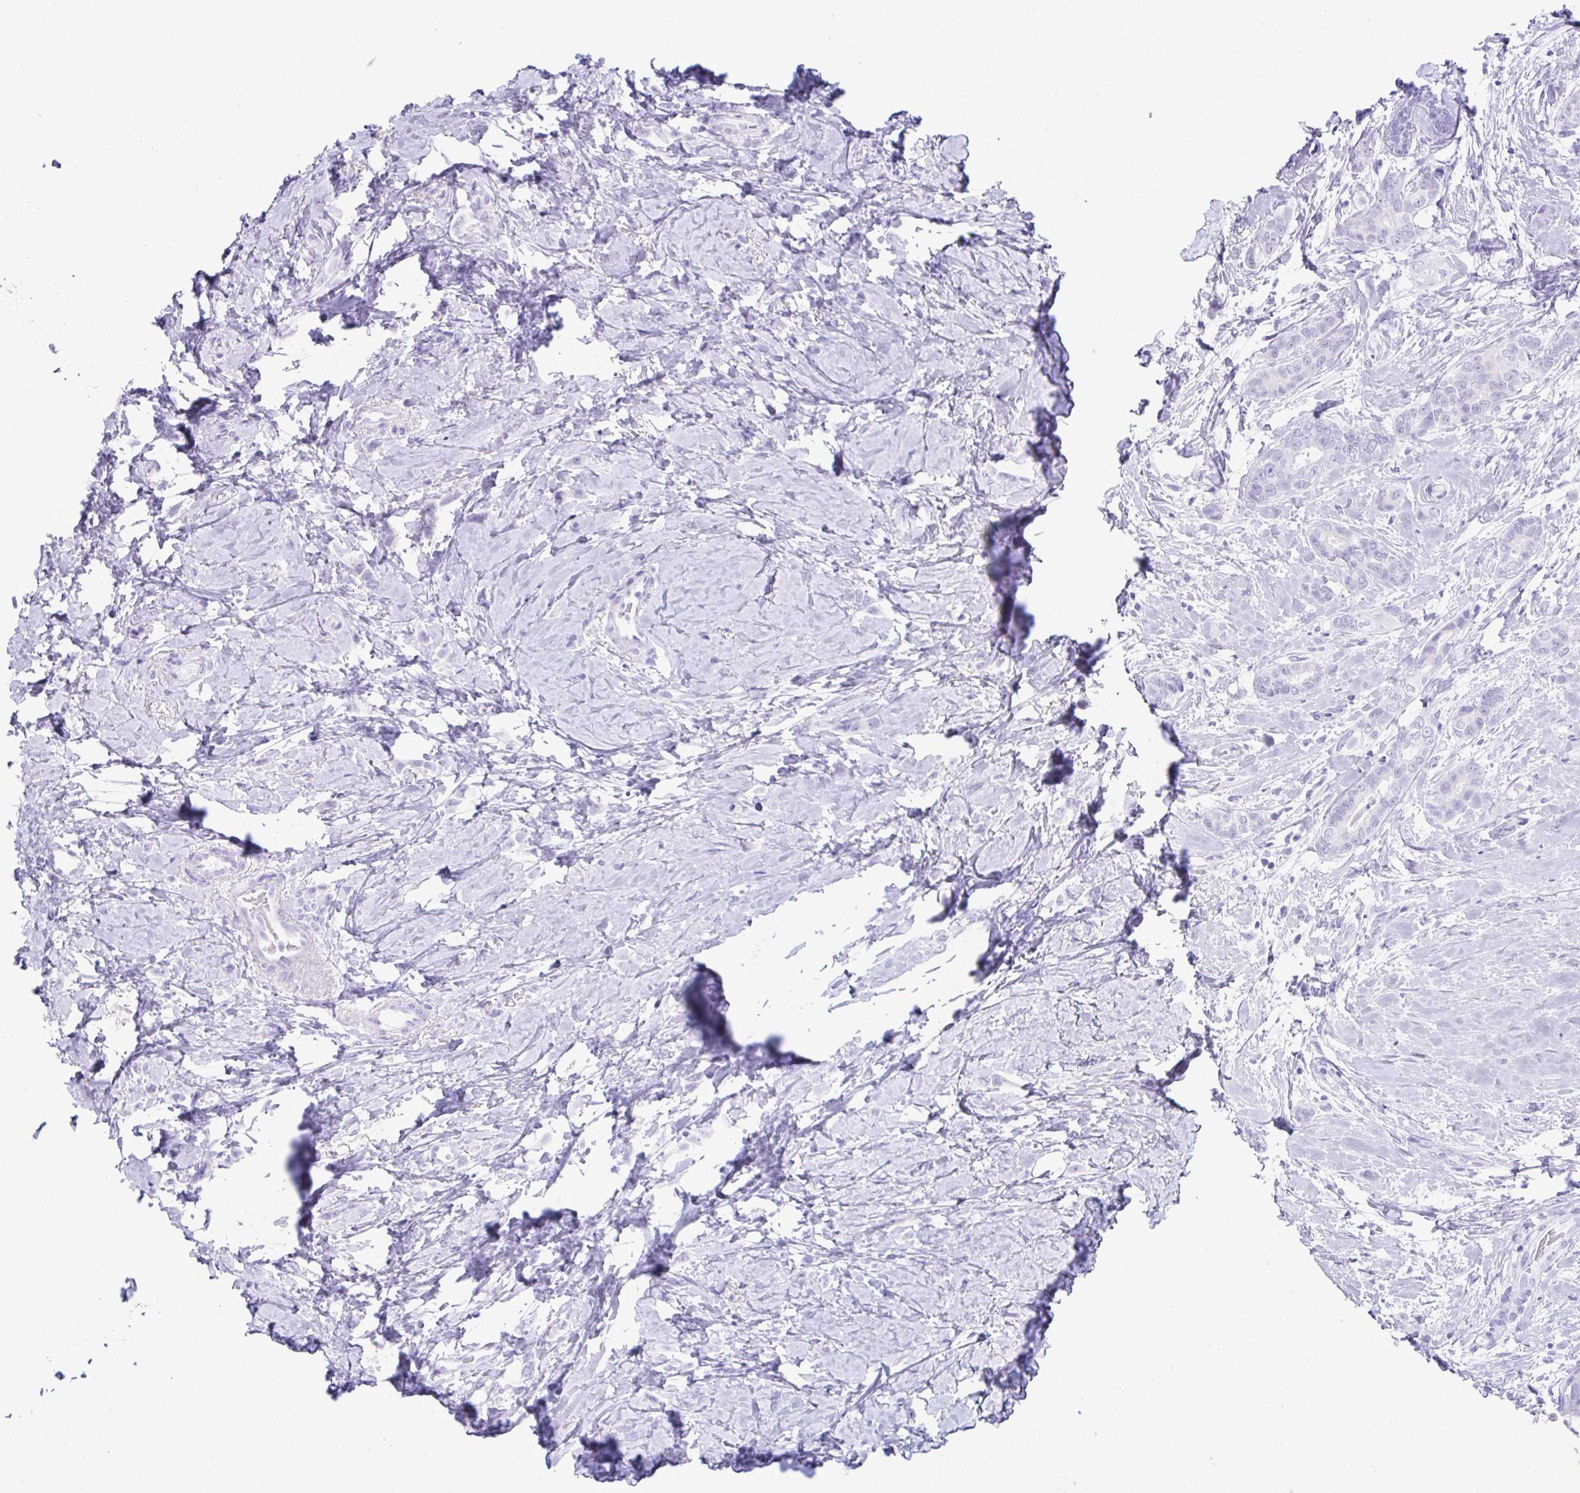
{"staining": {"intensity": "negative", "quantity": "none", "location": "none"}, "tissue": "breast cancer", "cell_type": "Tumor cells", "image_type": "cancer", "snomed": [{"axis": "morphology", "description": "Lobular carcinoma"}, {"axis": "topography", "description": "Breast"}], "caption": "IHC image of breast lobular carcinoma stained for a protein (brown), which shows no positivity in tumor cells.", "gene": "PSCA", "patient": {"sex": "female", "age": 66}}